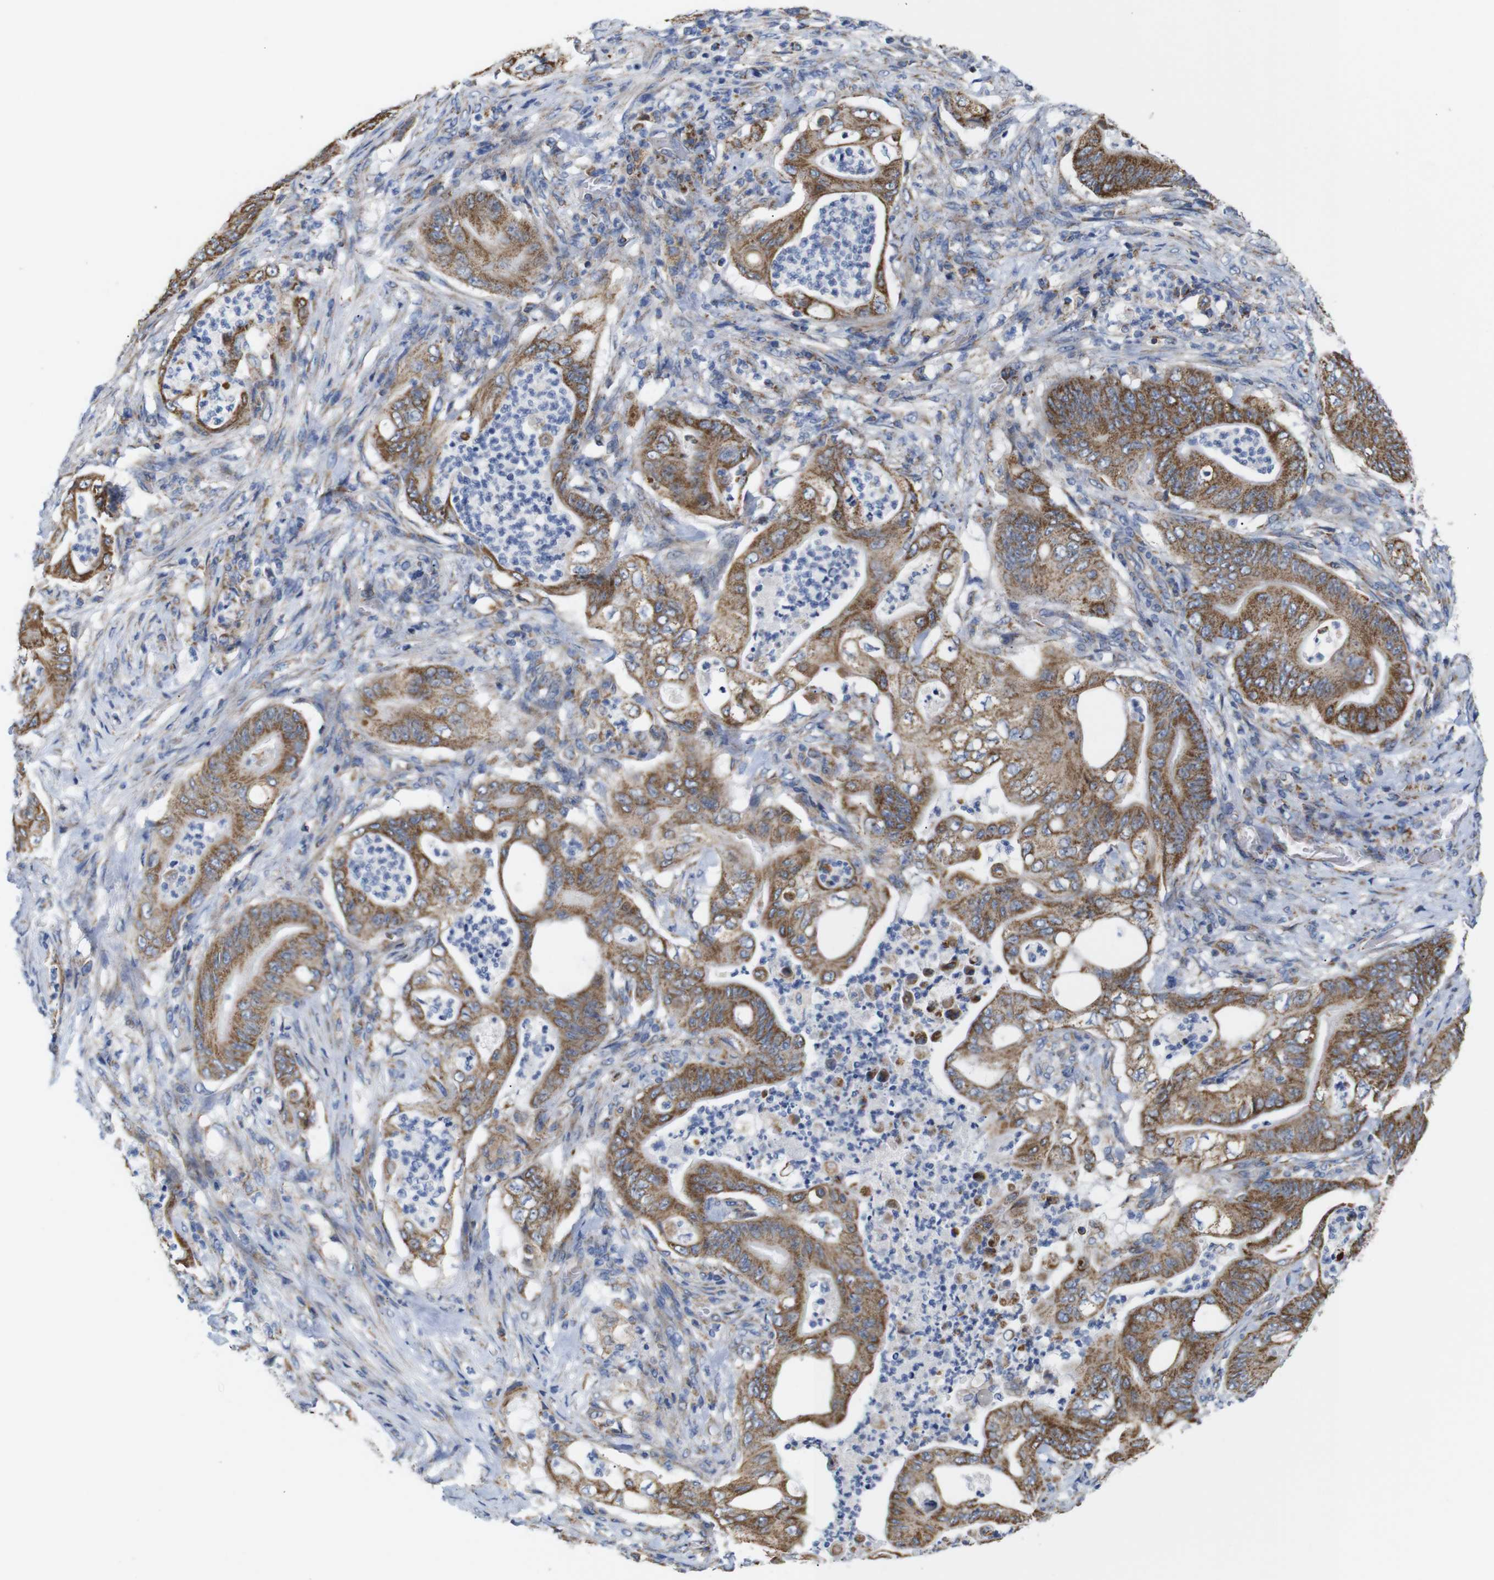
{"staining": {"intensity": "strong", "quantity": ">75%", "location": "cytoplasmic/membranous"}, "tissue": "stomach cancer", "cell_type": "Tumor cells", "image_type": "cancer", "snomed": [{"axis": "morphology", "description": "Adenocarcinoma, NOS"}, {"axis": "topography", "description": "Stomach"}], "caption": "This image exhibits stomach cancer (adenocarcinoma) stained with IHC to label a protein in brown. The cytoplasmic/membranous of tumor cells show strong positivity for the protein. Nuclei are counter-stained blue.", "gene": "FAM171B", "patient": {"sex": "female", "age": 73}}